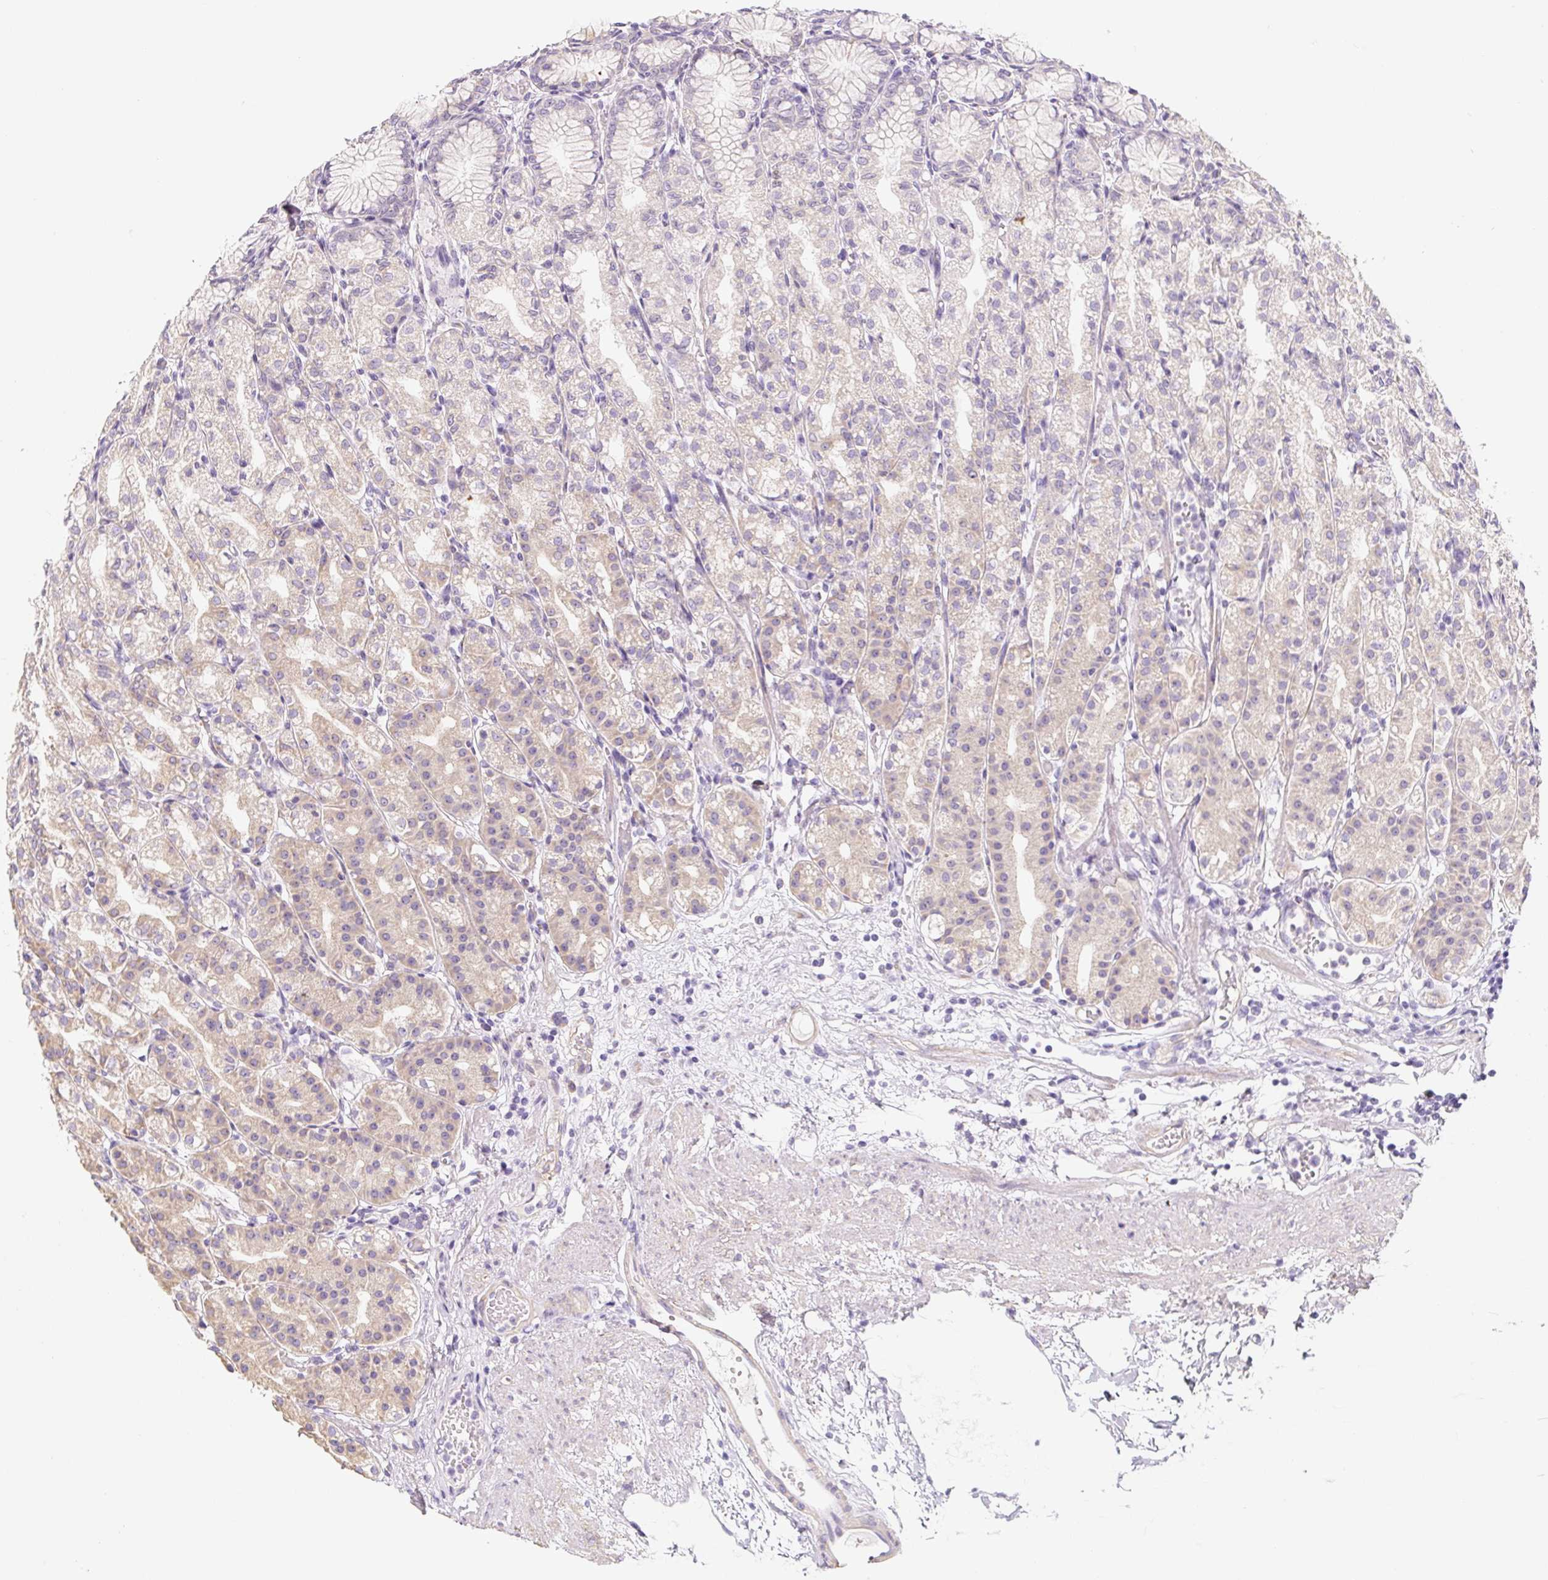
{"staining": {"intensity": "weak", "quantity": "25%-75%", "location": "cytoplasmic/membranous"}, "tissue": "stomach", "cell_type": "Glandular cells", "image_type": "normal", "snomed": [{"axis": "morphology", "description": "Normal tissue, NOS"}, {"axis": "topography", "description": "Stomach"}], "caption": "A low amount of weak cytoplasmic/membranous positivity is seen in approximately 25%-75% of glandular cells in unremarkable stomach.", "gene": "PWWP3B", "patient": {"sex": "female", "age": 57}}